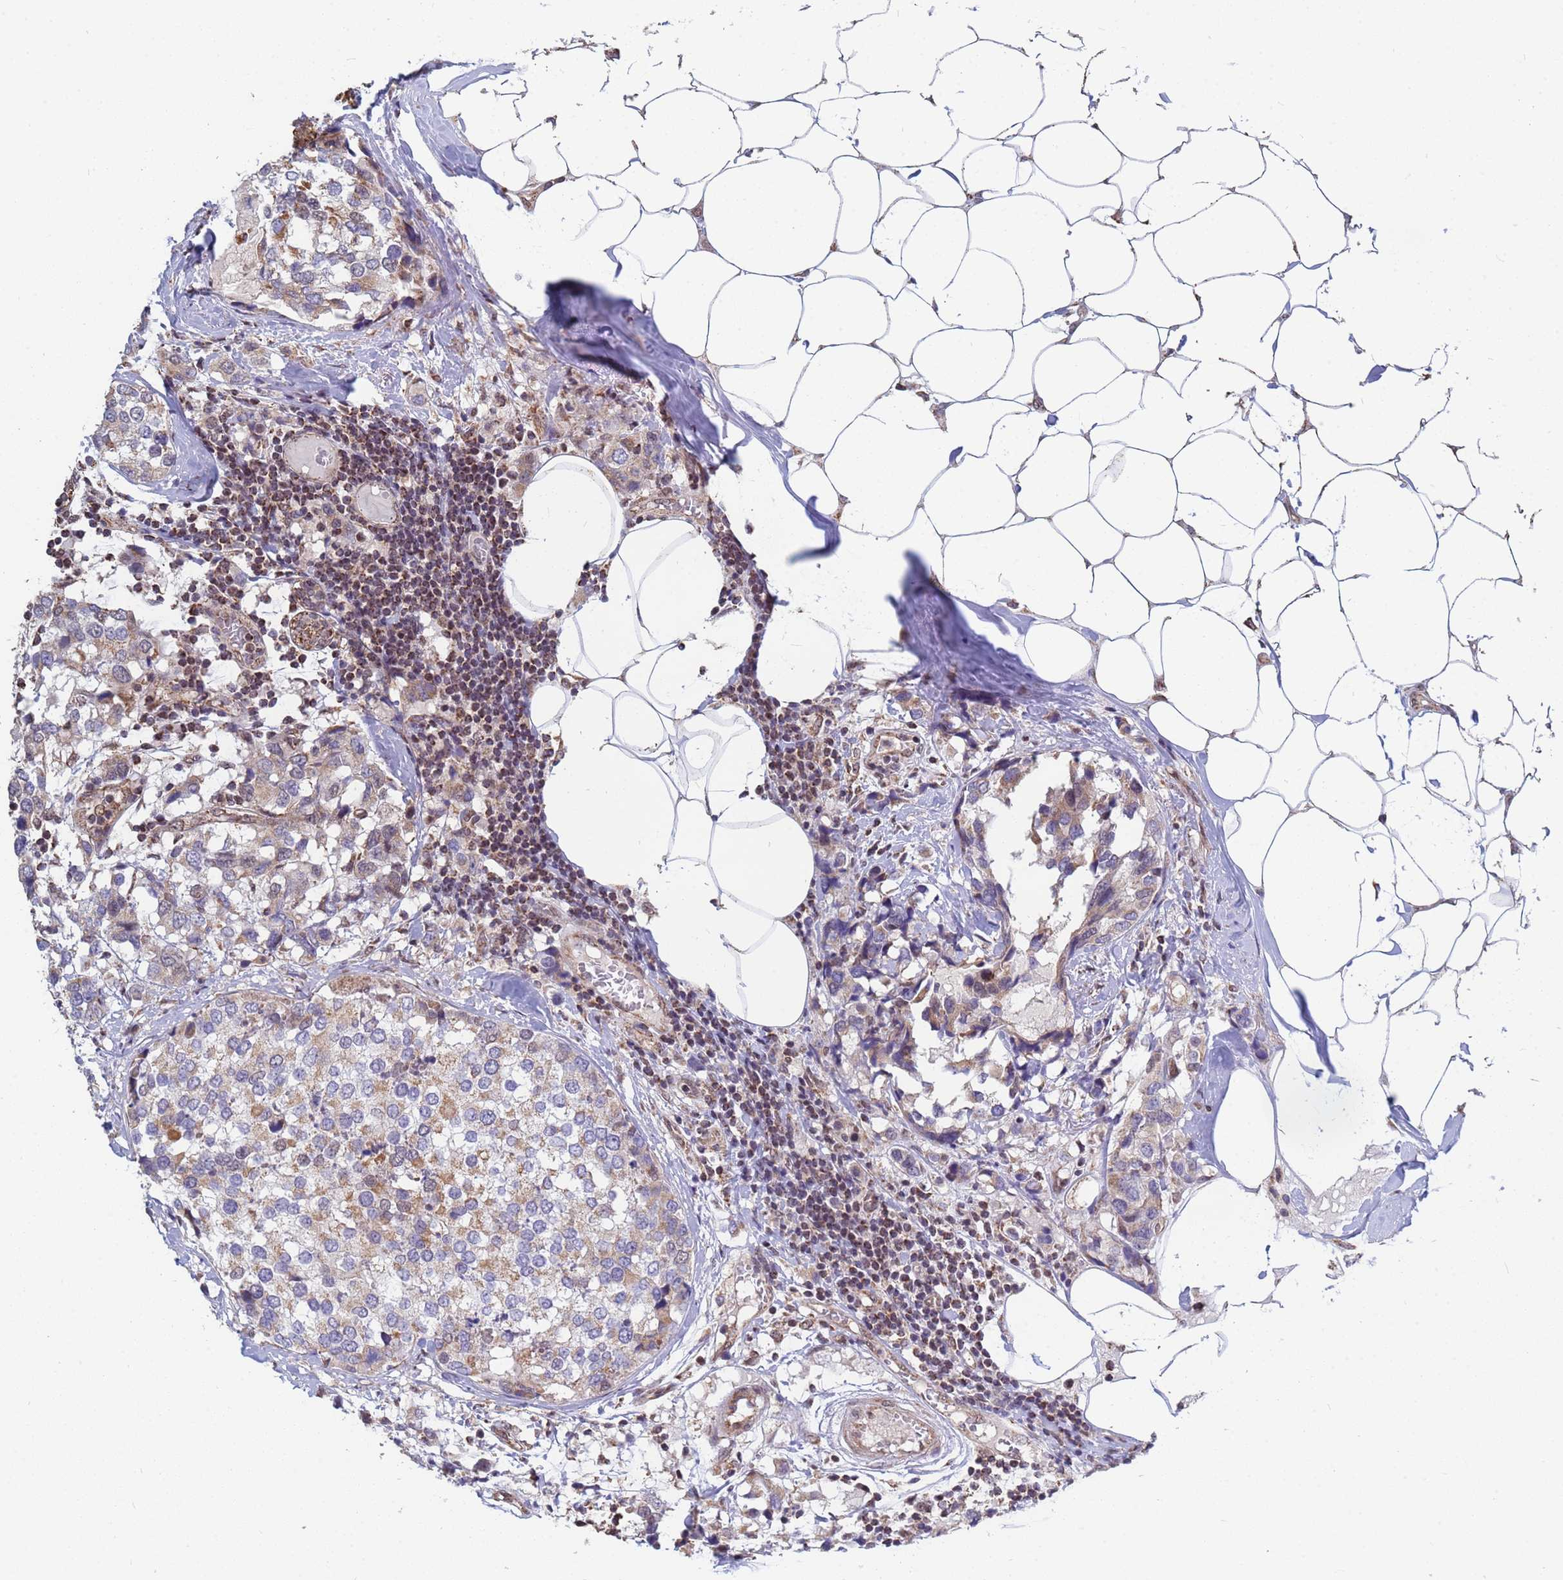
{"staining": {"intensity": "weak", "quantity": "25%-75%", "location": "cytoplasmic/membranous"}, "tissue": "breast cancer", "cell_type": "Tumor cells", "image_type": "cancer", "snomed": [{"axis": "morphology", "description": "Lobular carcinoma"}, {"axis": "topography", "description": "Breast"}], "caption": "IHC histopathology image of neoplastic tissue: breast cancer (lobular carcinoma) stained using IHC displays low levels of weak protein expression localized specifically in the cytoplasmic/membranous of tumor cells, appearing as a cytoplasmic/membranous brown color.", "gene": "DENND2B", "patient": {"sex": "female", "age": 59}}